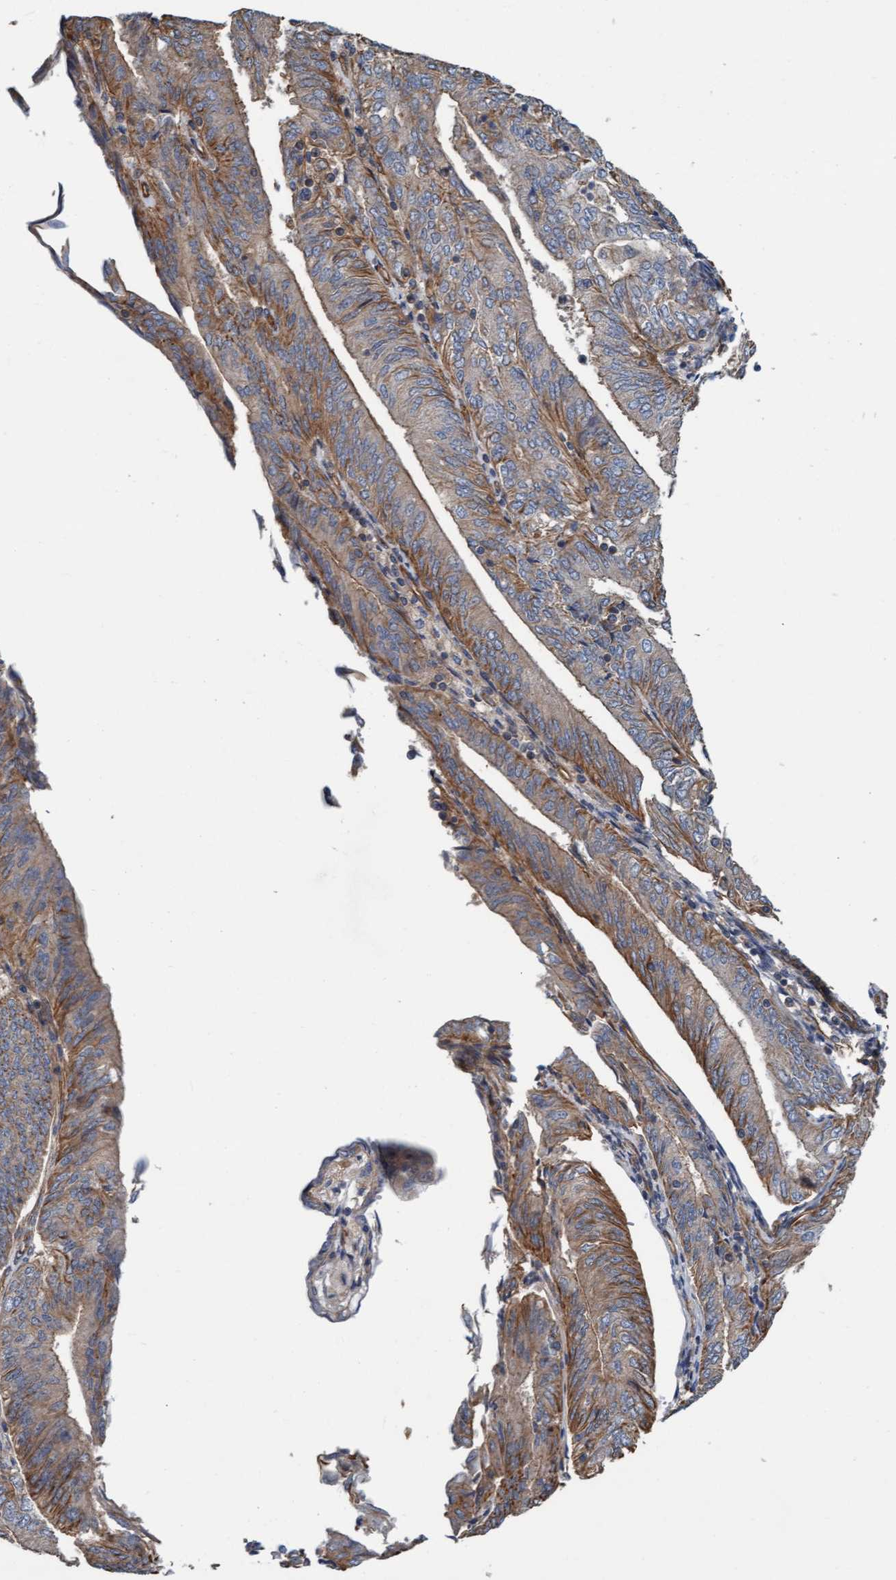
{"staining": {"intensity": "moderate", "quantity": "25%-75%", "location": "cytoplasmic/membranous"}, "tissue": "endometrial cancer", "cell_type": "Tumor cells", "image_type": "cancer", "snomed": [{"axis": "morphology", "description": "Adenocarcinoma, NOS"}, {"axis": "topography", "description": "Endometrium"}], "caption": "This micrograph demonstrates endometrial cancer stained with IHC to label a protein in brown. The cytoplasmic/membranous of tumor cells show moderate positivity for the protein. Nuclei are counter-stained blue.", "gene": "STXBP4", "patient": {"sex": "female", "age": 58}}